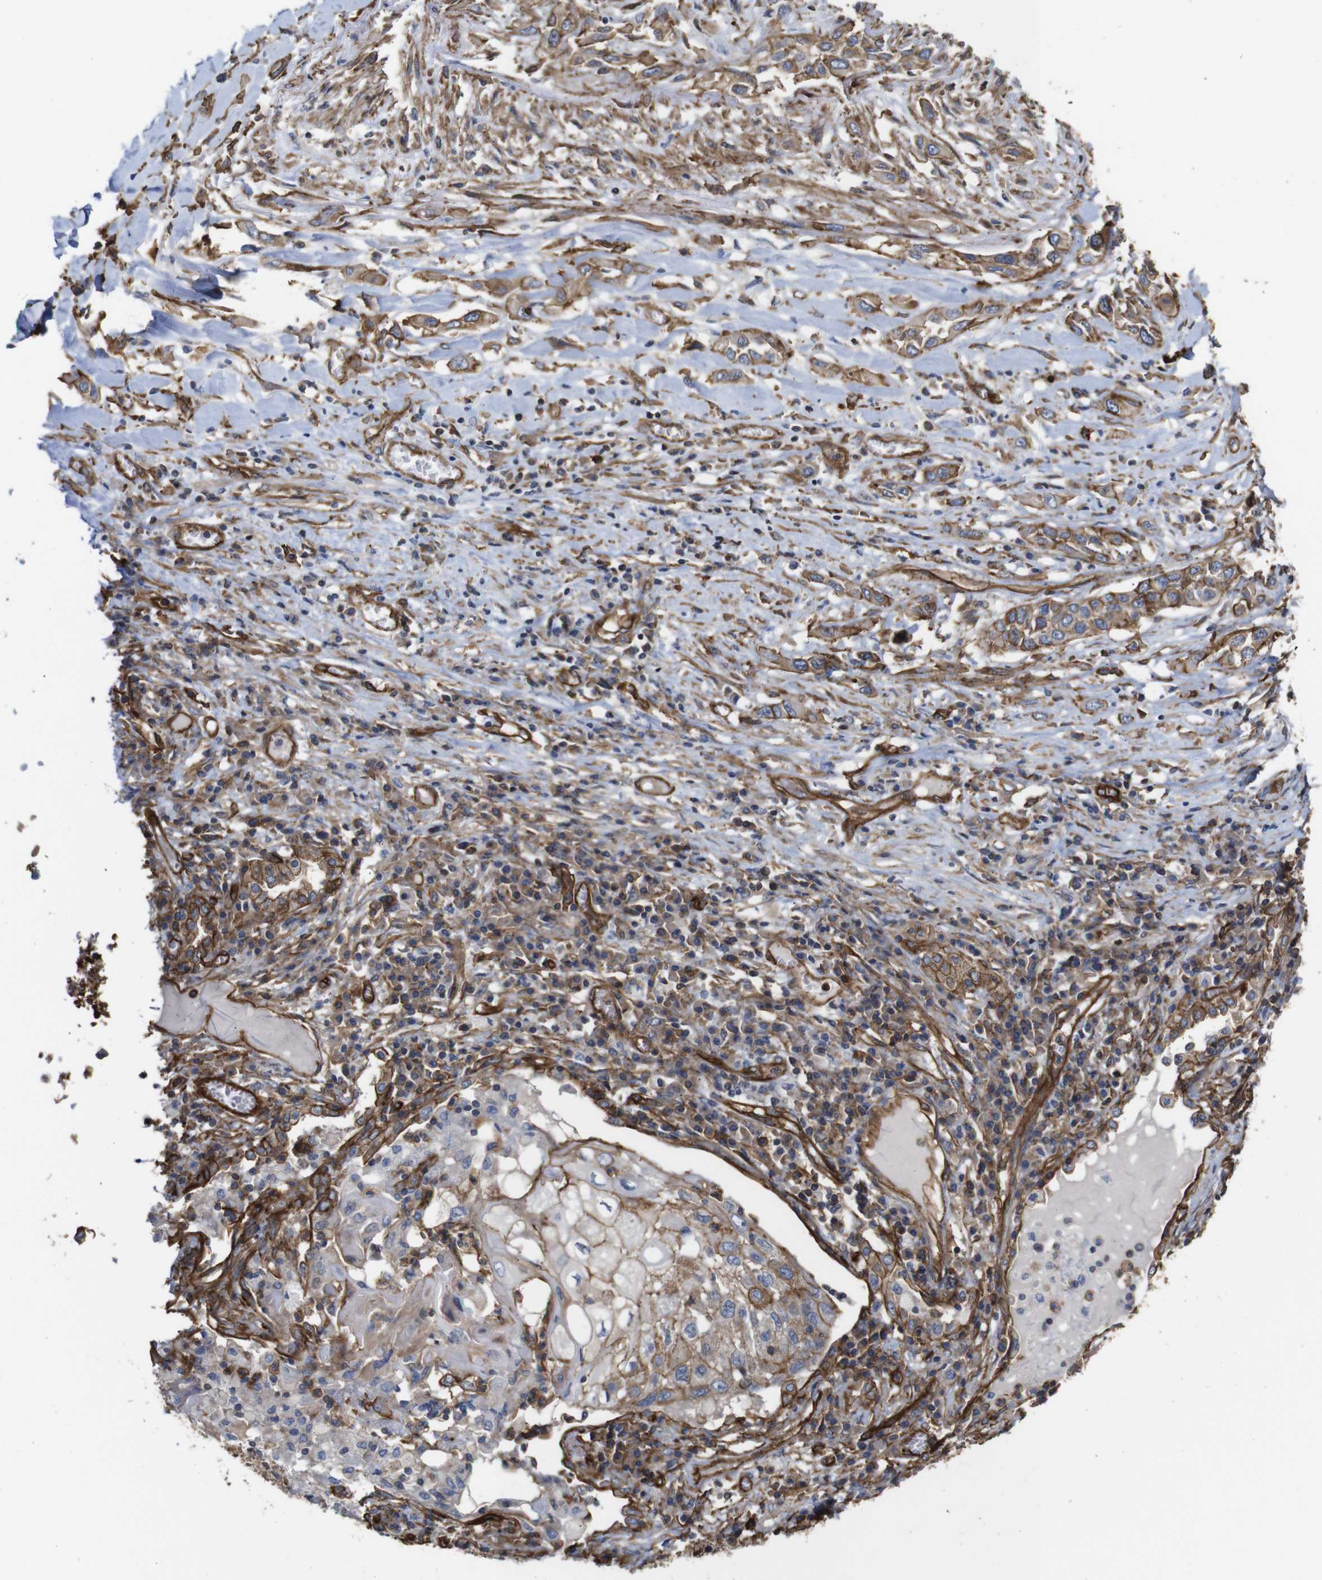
{"staining": {"intensity": "moderate", "quantity": ">75%", "location": "cytoplasmic/membranous"}, "tissue": "lung cancer", "cell_type": "Tumor cells", "image_type": "cancer", "snomed": [{"axis": "morphology", "description": "Squamous cell carcinoma, NOS"}, {"axis": "topography", "description": "Lung"}], "caption": "Brown immunohistochemical staining in lung squamous cell carcinoma displays moderate cytoplasmic/membranous staining in approximately >75% of tumor cells.", "gene": "SPTBN1", "patient": {"sex": "male", "age": 71}}